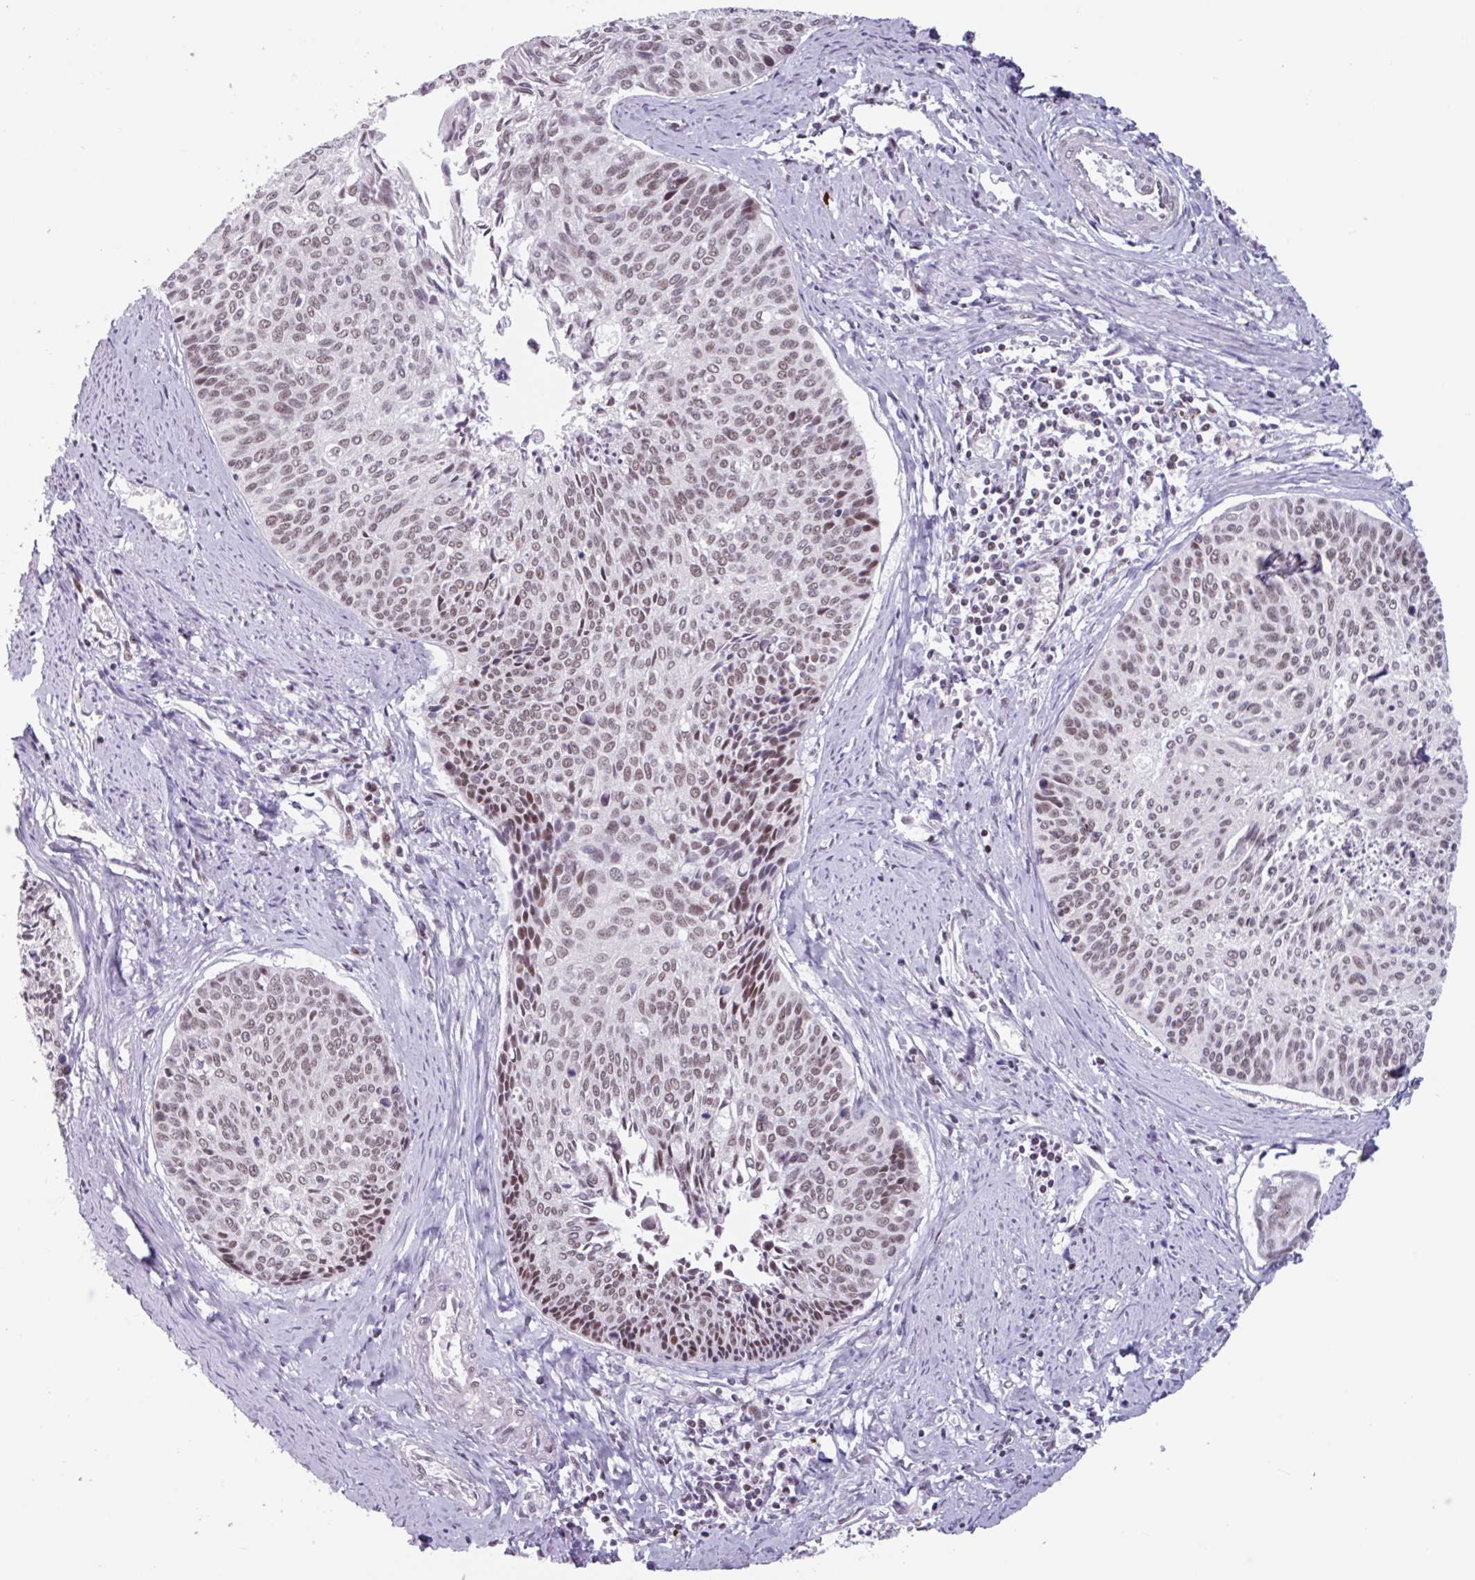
{"staining": {"intensity": "weak", "quantity": ">75%", "location": "nuclear"}, "tissue": "cervical cancer", "cell_type": "Tumor cells", "image_type": "cancer", "snomed": [{"axis": "morphology", "description": "Squamous cell carcinoma, NOS"}, {"axis": "topography", "description": "Cervix"}], "caption": "Immunohistochemical staining of human cervical cancer reveals weak nuclear protein staining in about >75% of tumor cells.", "gene": "ZNF575", "patient": {"sex": "female", "age": 55}}